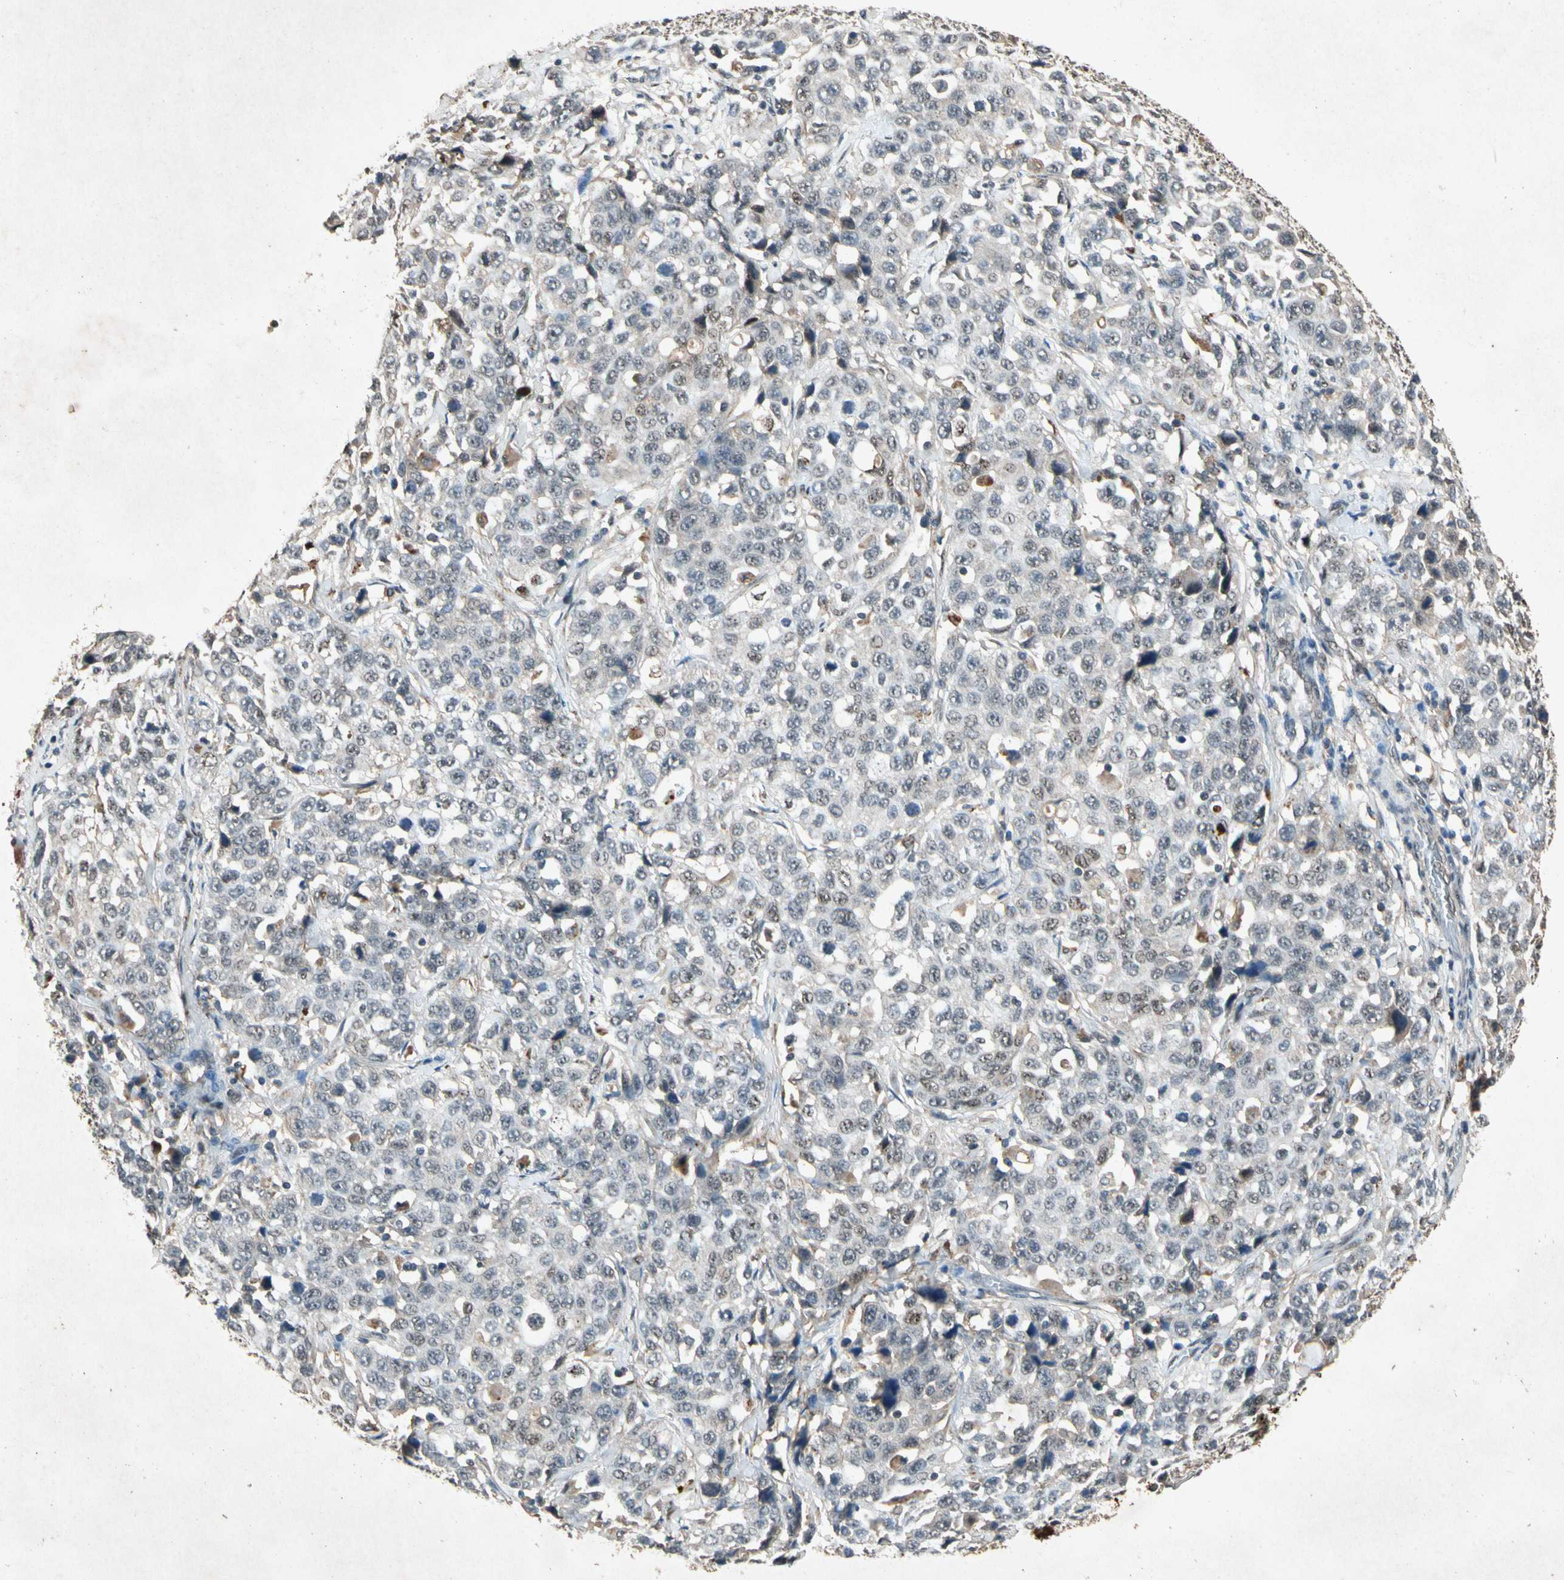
{"staining": {"intensity": "weak", "quantity": "25%-75%", "location": "nuclear"}, "tissue": "stomach cancer", "cell_type": "Tumor cells", "image_type": "cancer", "snomed": [{"axis": "morphology", "description": "Normal tissue, NOS"}, {"axis": "morphology", "description": "Adenocarcinoma, NOS"}, {"axis": "topography", "description": "Stomach"}], "caption": "IHC staining of stomach cancer (adenocarcinoma), which exhibits low levels of weak nuclear expression in about 25%-75% of tumor cells indicating weak nuclear protein staining. The staining was performed using DAB (brown) for protein detection and nuclei were counterstained in hematoxylin (blue).", "gene": "PML", "patient": {"sex": "male", "age": 48}}